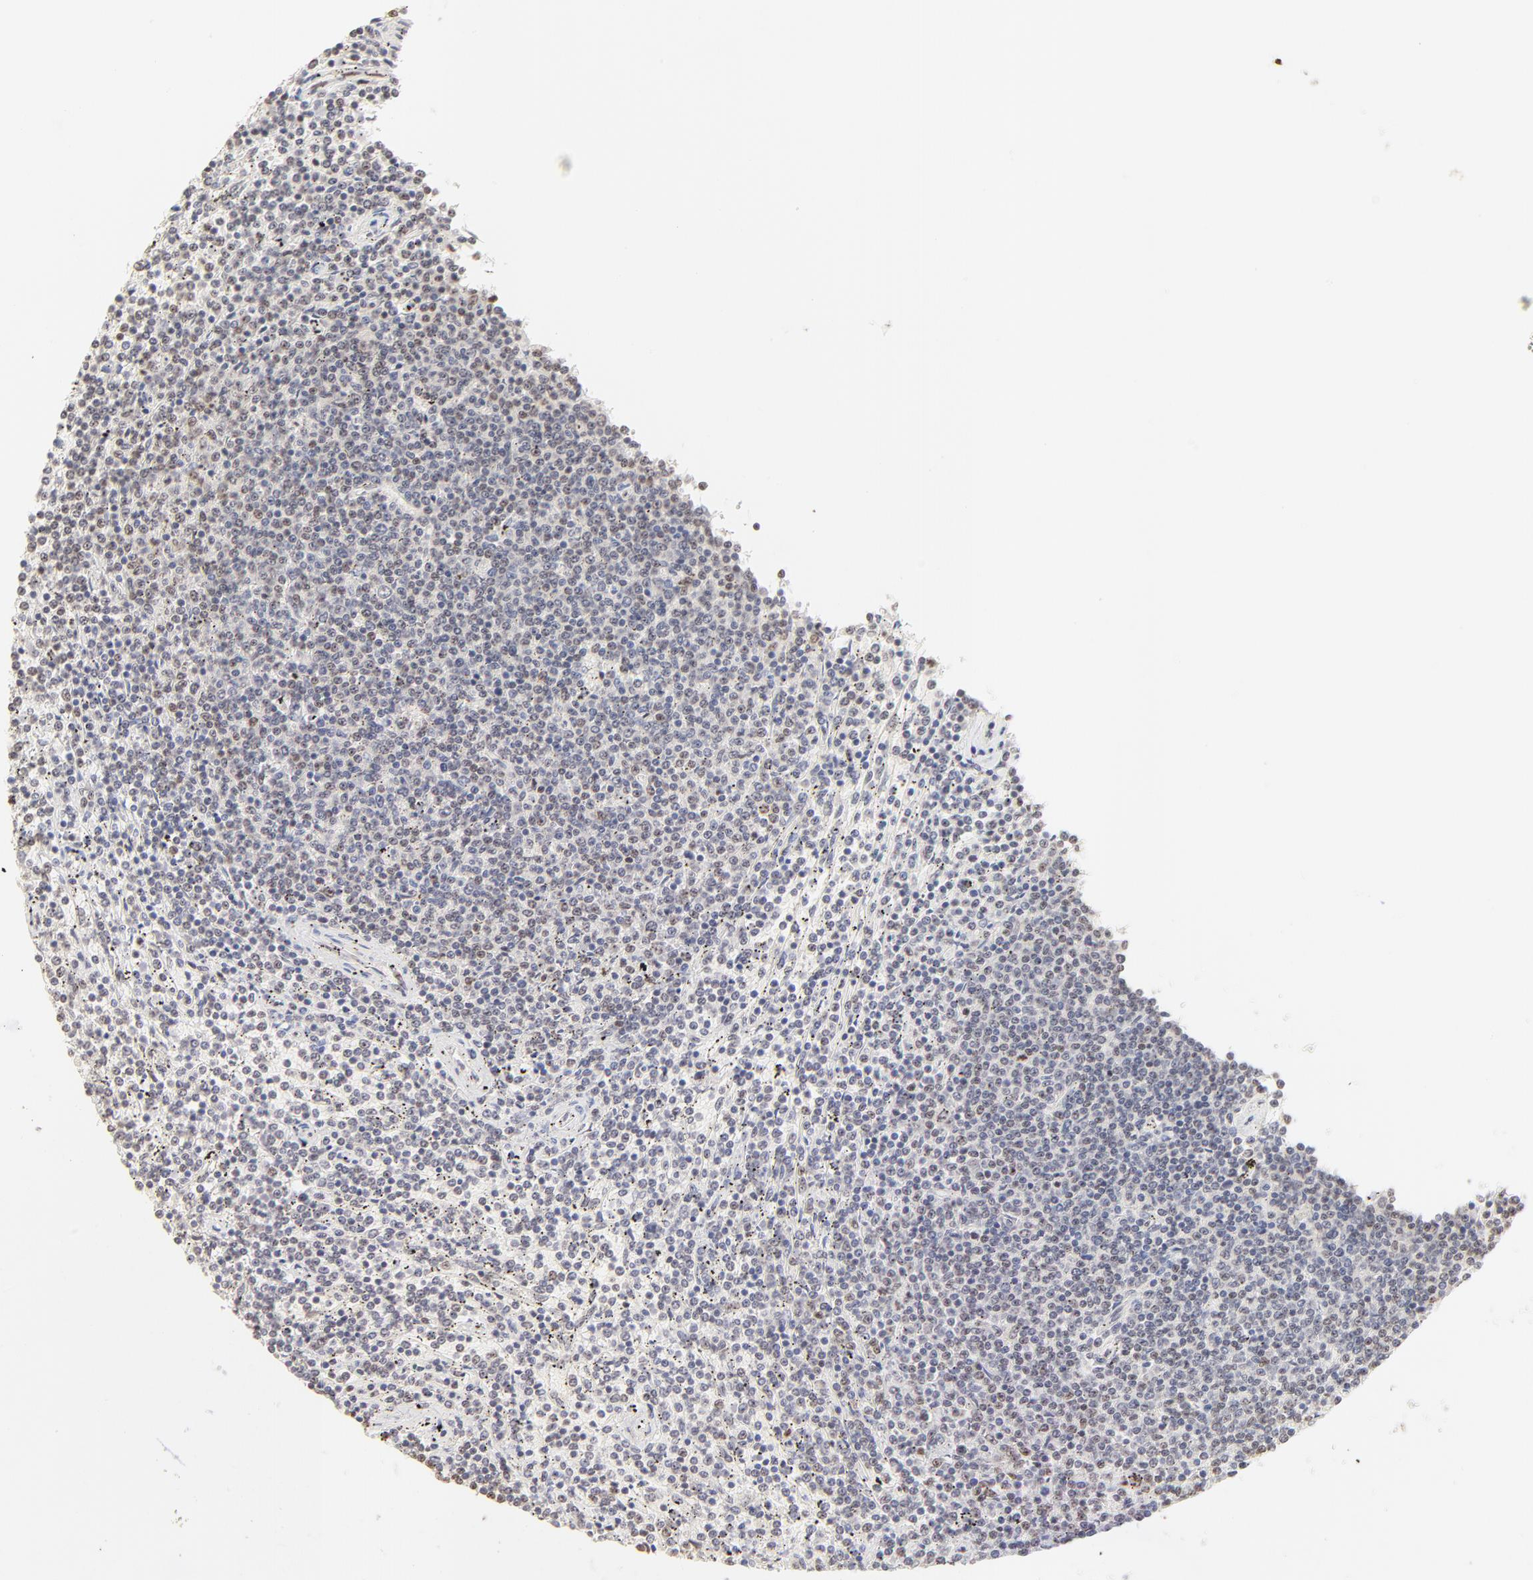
{"staining": {"intensity": "negative", "quantity": "none", "location": "none"}, "tissue": "lymphoma", "cell_type": "Tumor cells", "image_type": "cancer", "snomed": [{"axis": "morphology", "description": "Malignant lymphoma, non-Hodgkin's type, Low grade"}, {"axis": "topography", "description": "Spleen"}], "caption": "Immunohistochemistry of human malignant lymphoma, non-Hodgkin's type (low-grade) demonstrates no staining in tumor cells. (DAB immunohistochemistry visualized using brightfield microscopy, high magnification).", "gene": "NFIL3", "patient": {"sex": "female", "age": 50}}